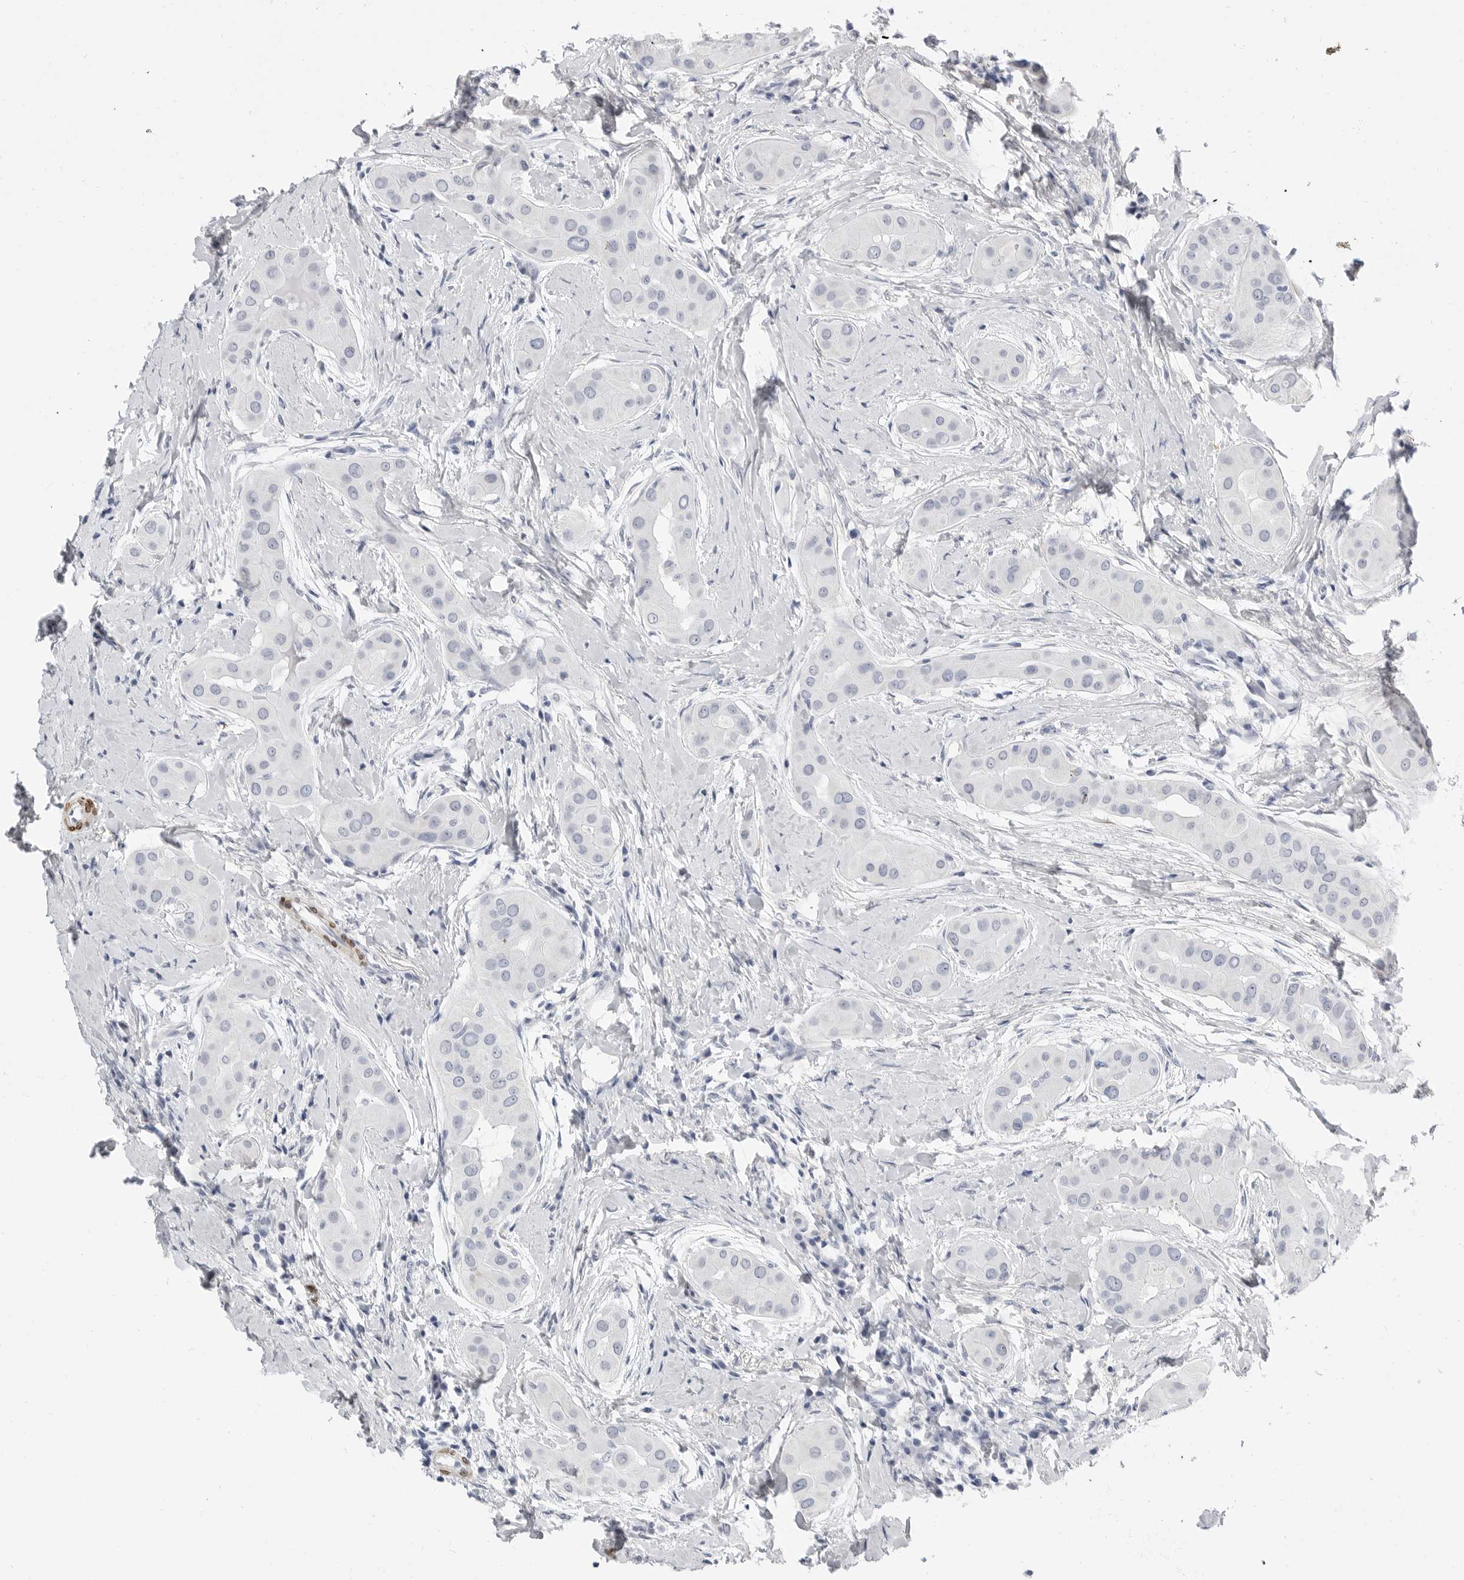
{"staining": {"intensity": "negative", "quantity": "none", "location": "none"}, "tissue": "thyroid cancer", "cell_type": "Tumor cells", "image_type": "cancer", "snomed": [{"axis": "morphology", "description": "Papillary adenocarcinoma, NOS"}, {"axis": "topography", "description": "Thyroid gland"}], "caption": "High power microscopy image of an IHC photomicrograph of thyroid cancer, revealing no significant positivity in tumor cells. The staining was performed using DAB to visualize the protein expression in brown, while the nuclei were stained in blue with hematoxylin (Magnification: 20x).", "gene": "PLN", "patient": {"sex": "male", "age": 33}}